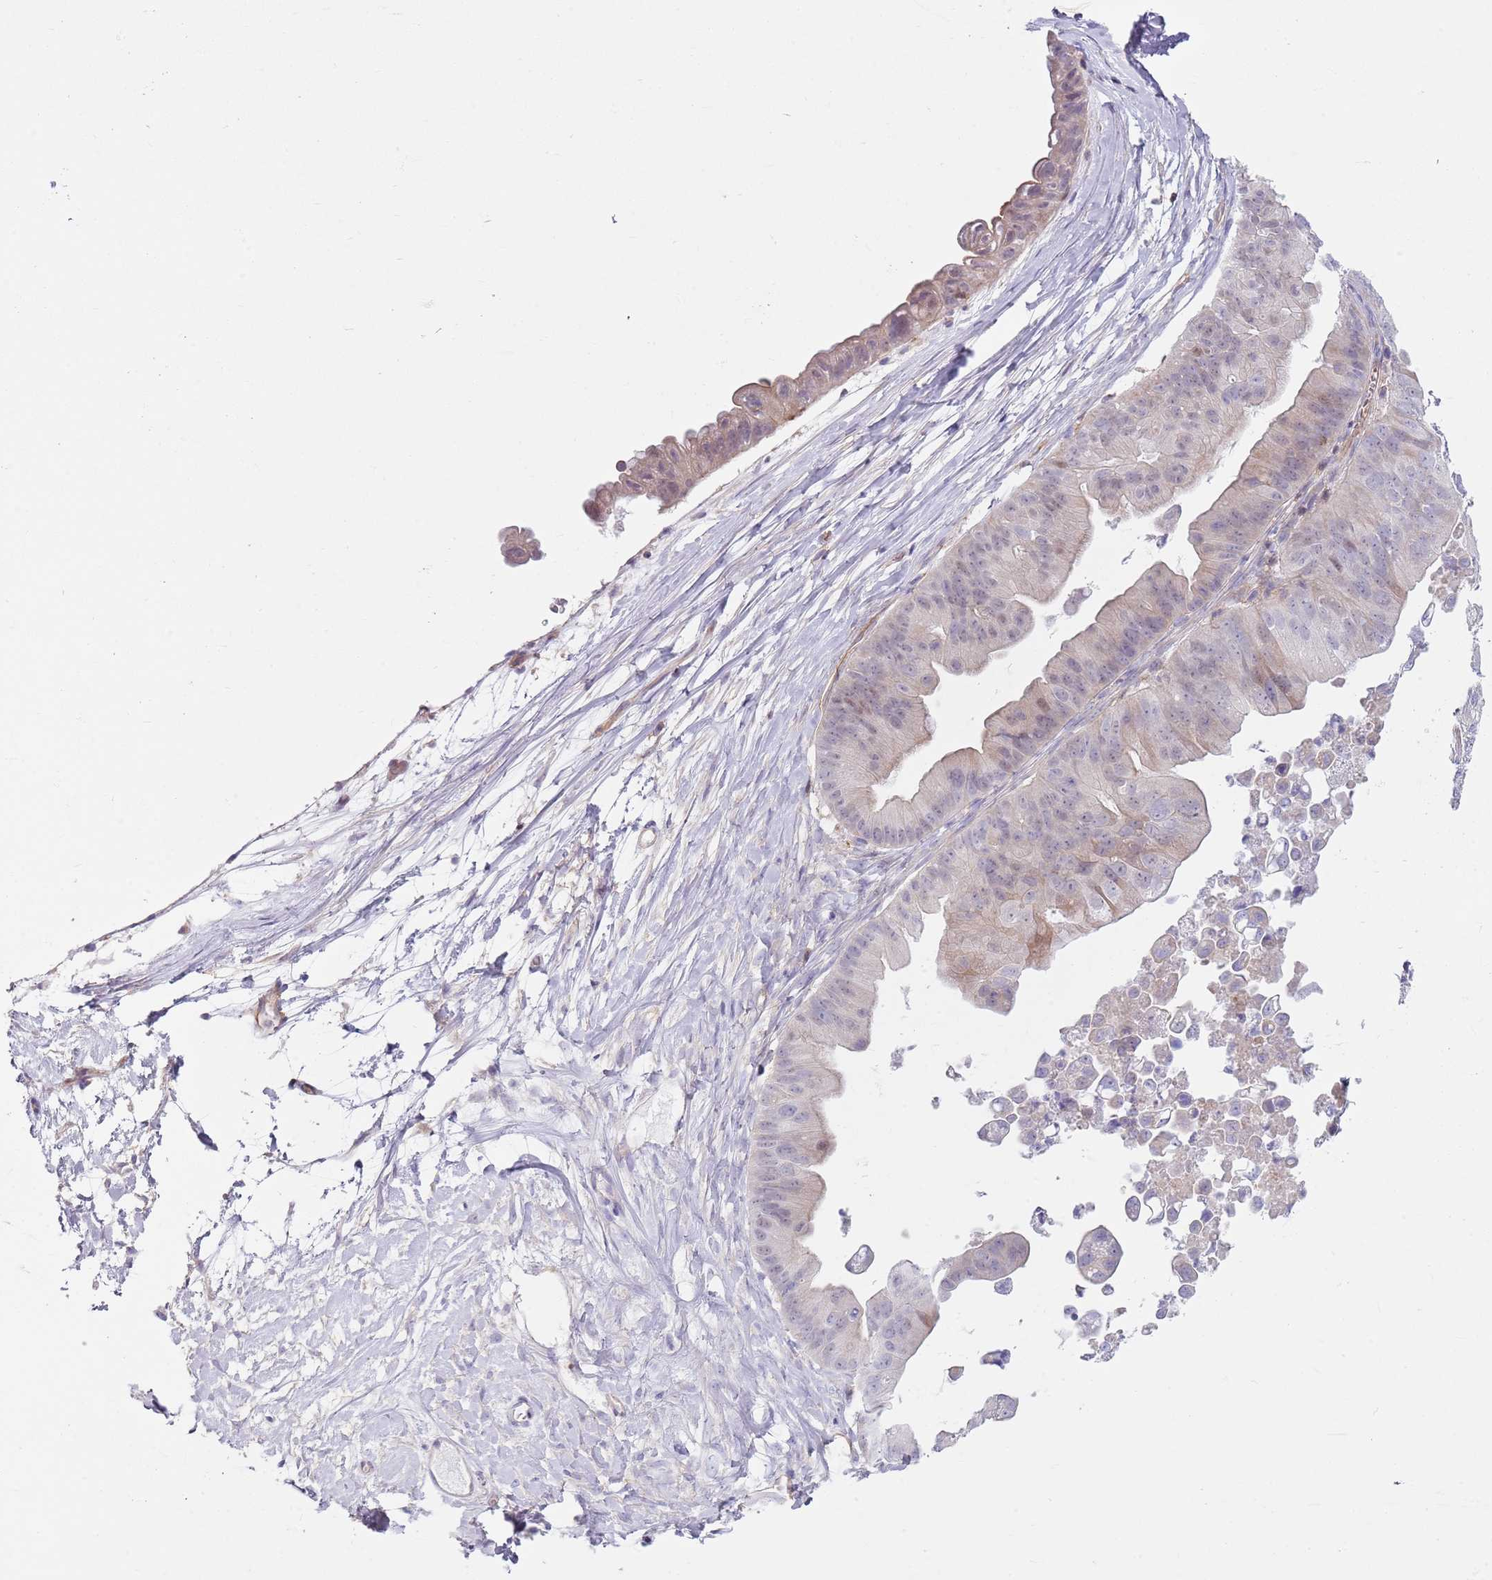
{"staining": {"intensity": "weak", "quantity": "<25%", "location": "cytoplasmic/membranous"}, "tissue": "ovarian cancer", "cell_type": "Tumor cells", "image_type": "cancer", "snomed": [{"axis": "morphology", "description": "Cystadenocarcinoma, mucinous, NOS"}, {"axis": "topography", "description": "Ovary"}], "caption": "Tumor cells show no significant expression in ovarian mucinous cystadenocarcinoma. (DAB (3,3'-diaminobenzidine) immunohistochemistry (IHC) visualized using brightfield microscopy, high magnification).", "gene": "GNAI3", "patient": {"sex": "female", "age": 61}}